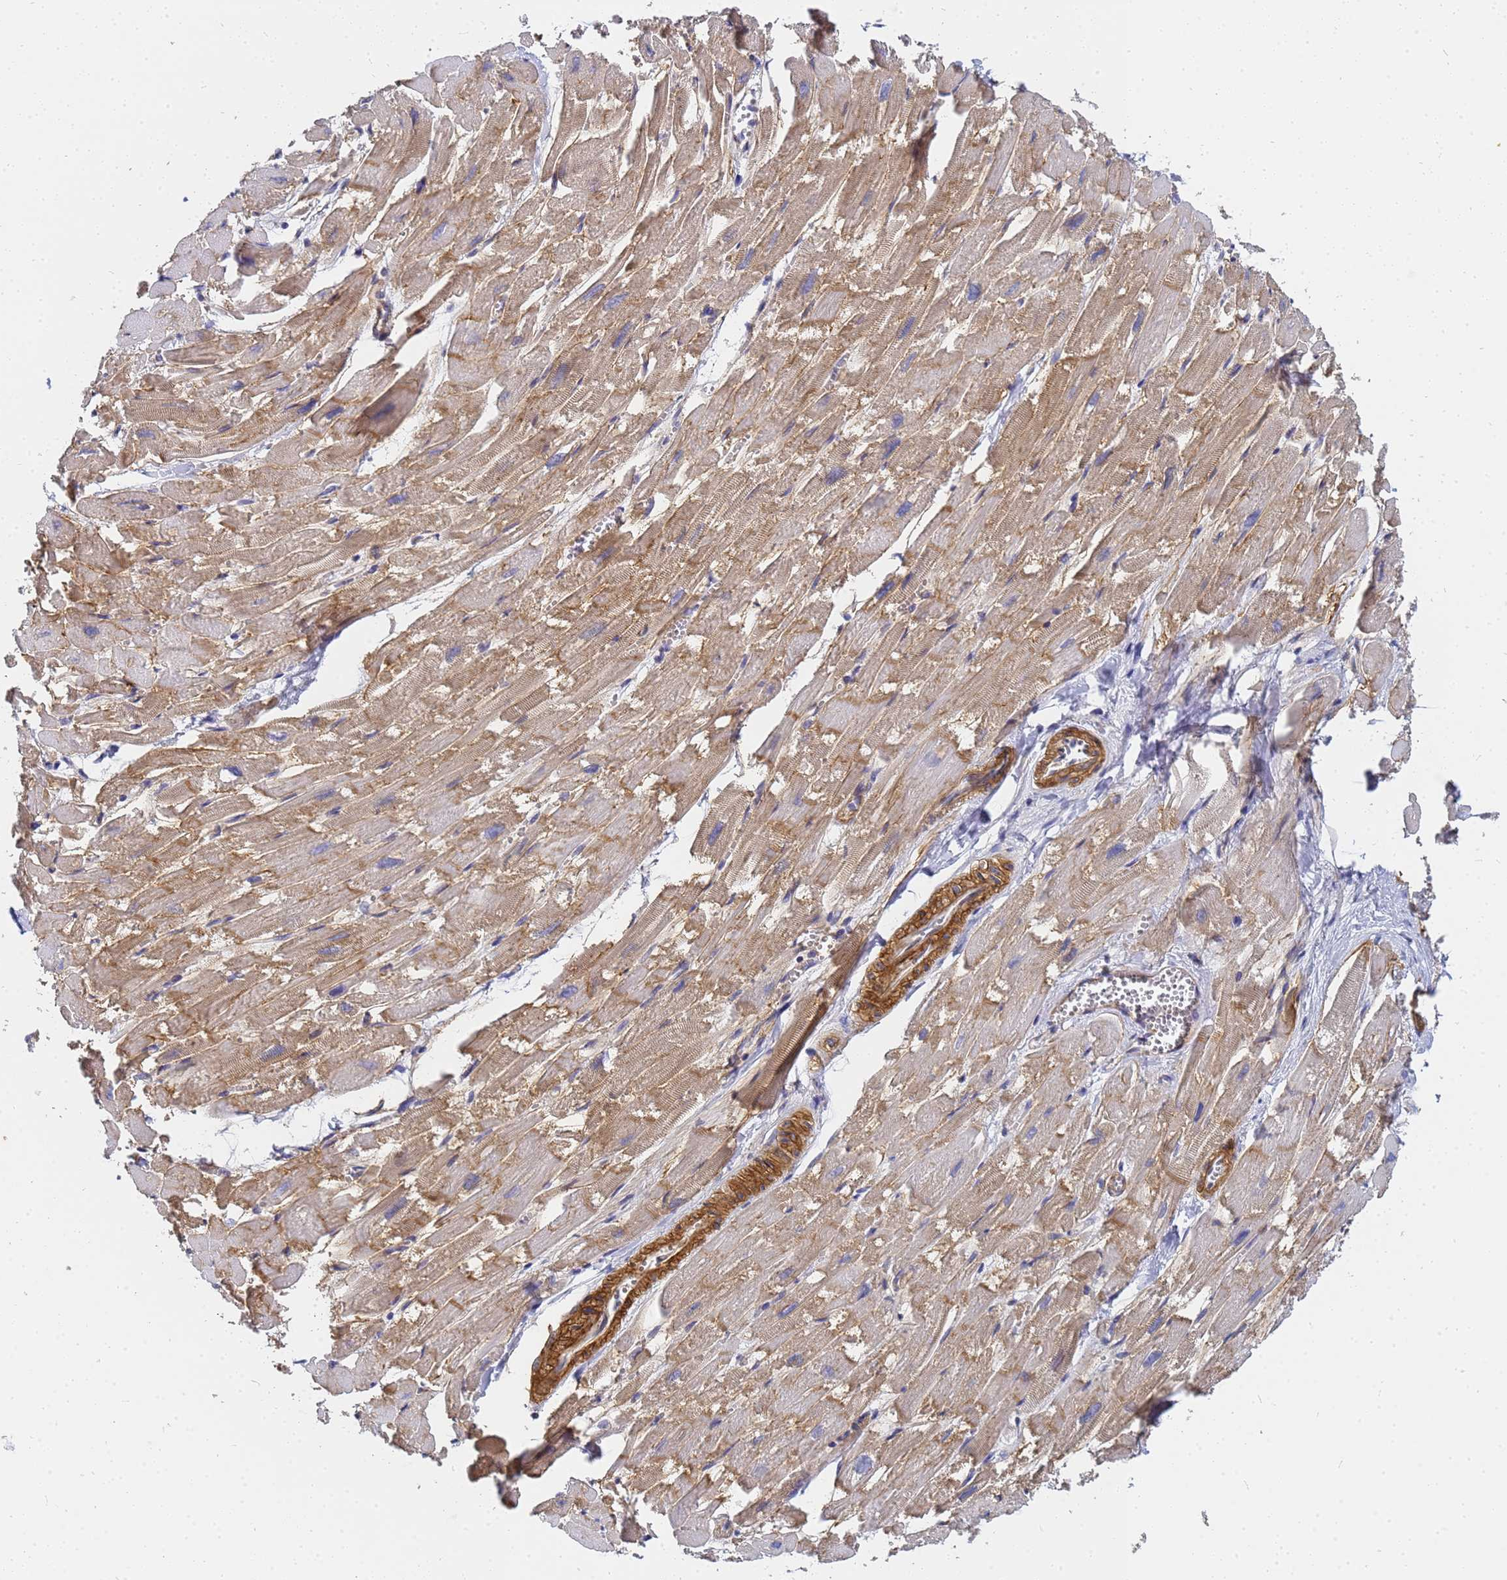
{"staining": {"intensity": "moderate", "quantity": "<25%", "location": "cytoplasmic/membranous"}, "tissue": "heart muscle", "cell_type": "Cardiomyocytes", "image_type": "normal", "snomed": [{"axis": "morphology", "description": "Normal tissue, NOS"}, {"axis": "topography", "description": "Heart"}], "caption": "Approximately <25% of cardiomyocytes in normal heart muscle exhibit moderate cytoplasmic/membranous protein positivity as visualized by brown immunohistochemical staining.", "gene": "FAM166B", "patient": {"sex": "male", "age": 54}}